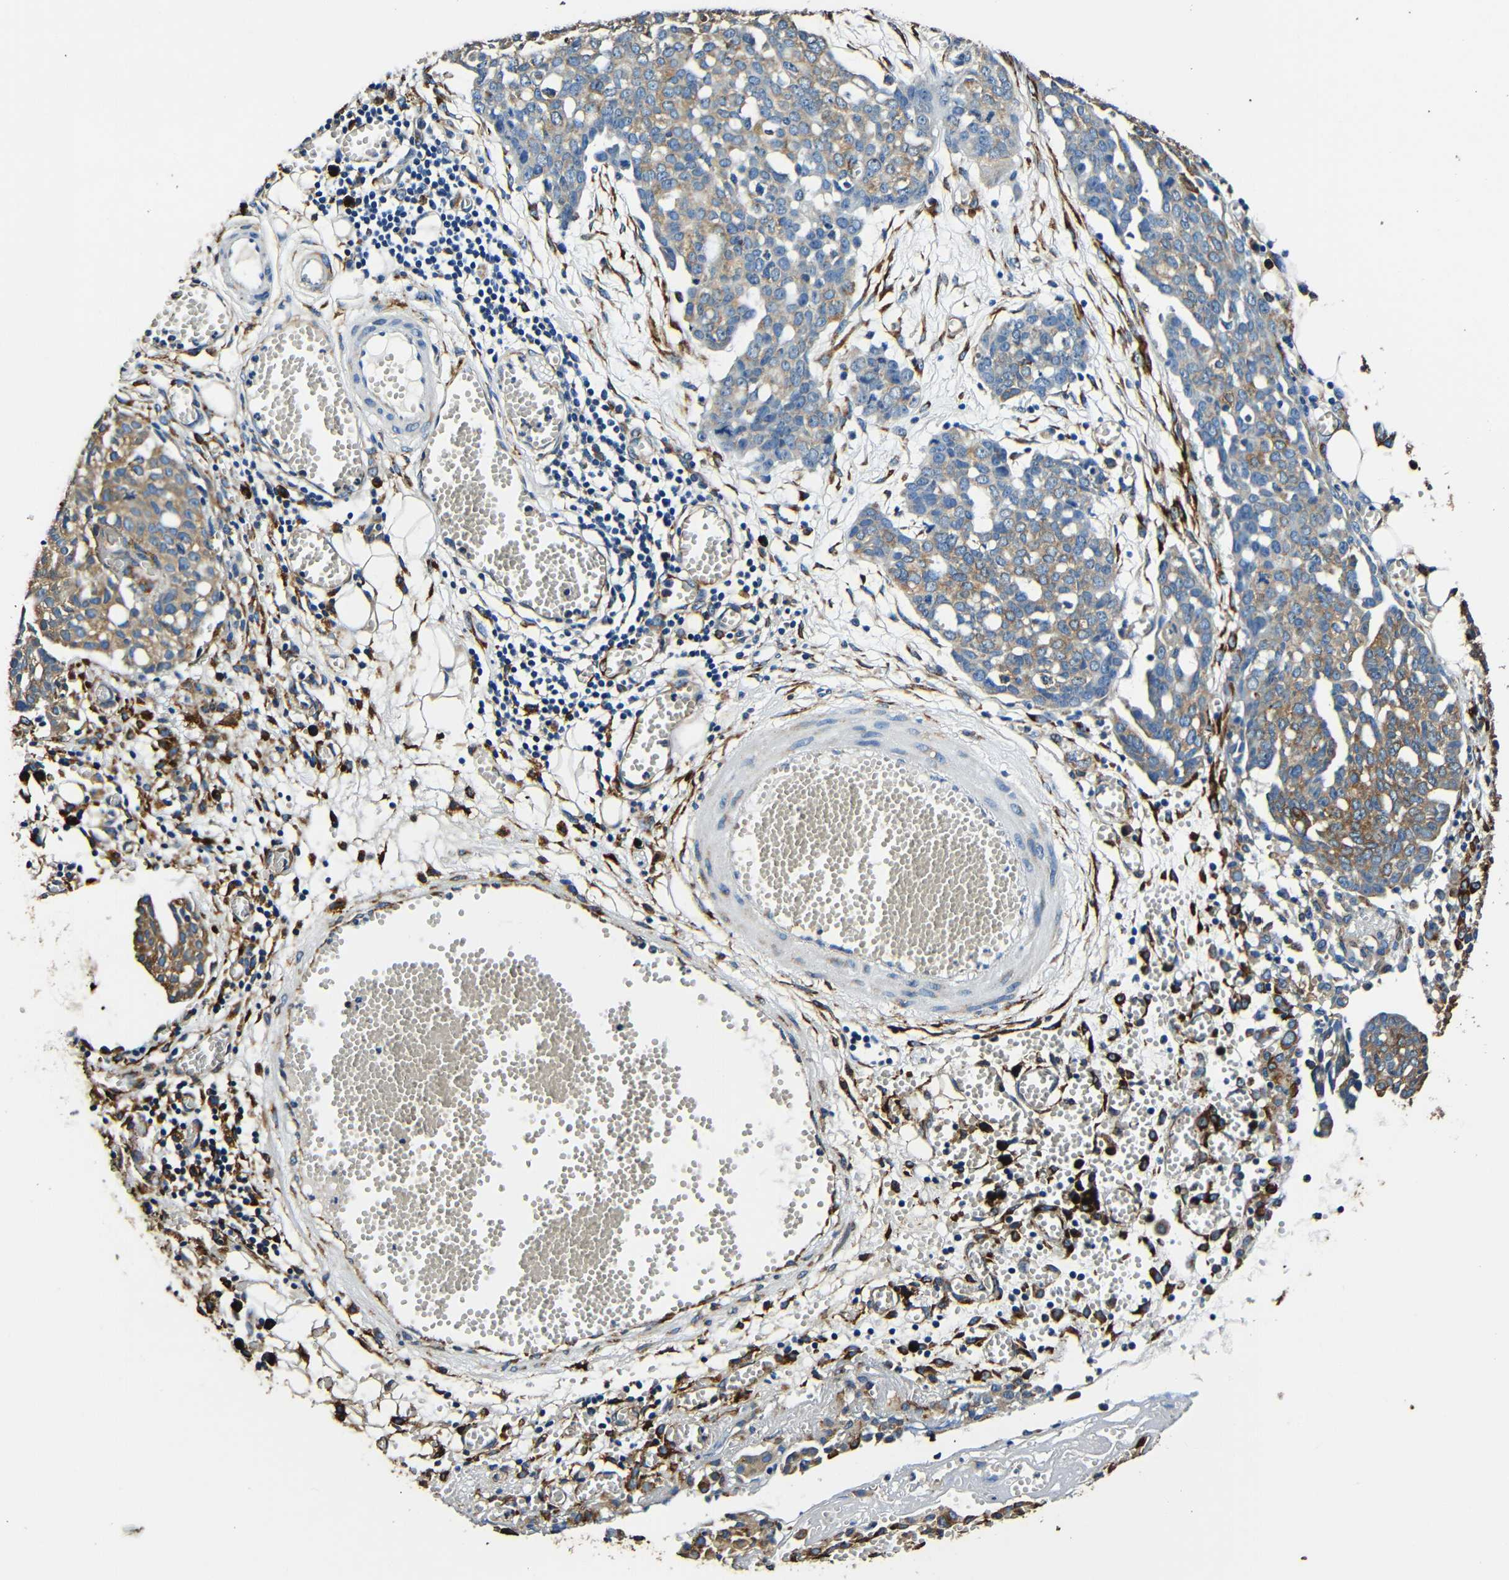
{"staining": {"intensity": "moderate", "quantity": ">75%", "location": "cytoplasmic/membranous"}, "tissue": "ovarian cancer", "cell_type": "Tumor cells", "image_type": "cancer", "snomed": [{"axis": "morphology", "description": "Cystadenocarcinoma, serous, NOS"}, {"axis": "topography", "description": "Soft tissue"}, {"axis": "topography", "description": "Ovary"}], "caption": "This is an image of IHC staining of ovarian serous cystadenocarcinoma, which shows moderate positivity in the cytoplasmic/membranous of tumor cells.", "gene": "RRBP1", "patient": {"sex": "female", "age": 57}}